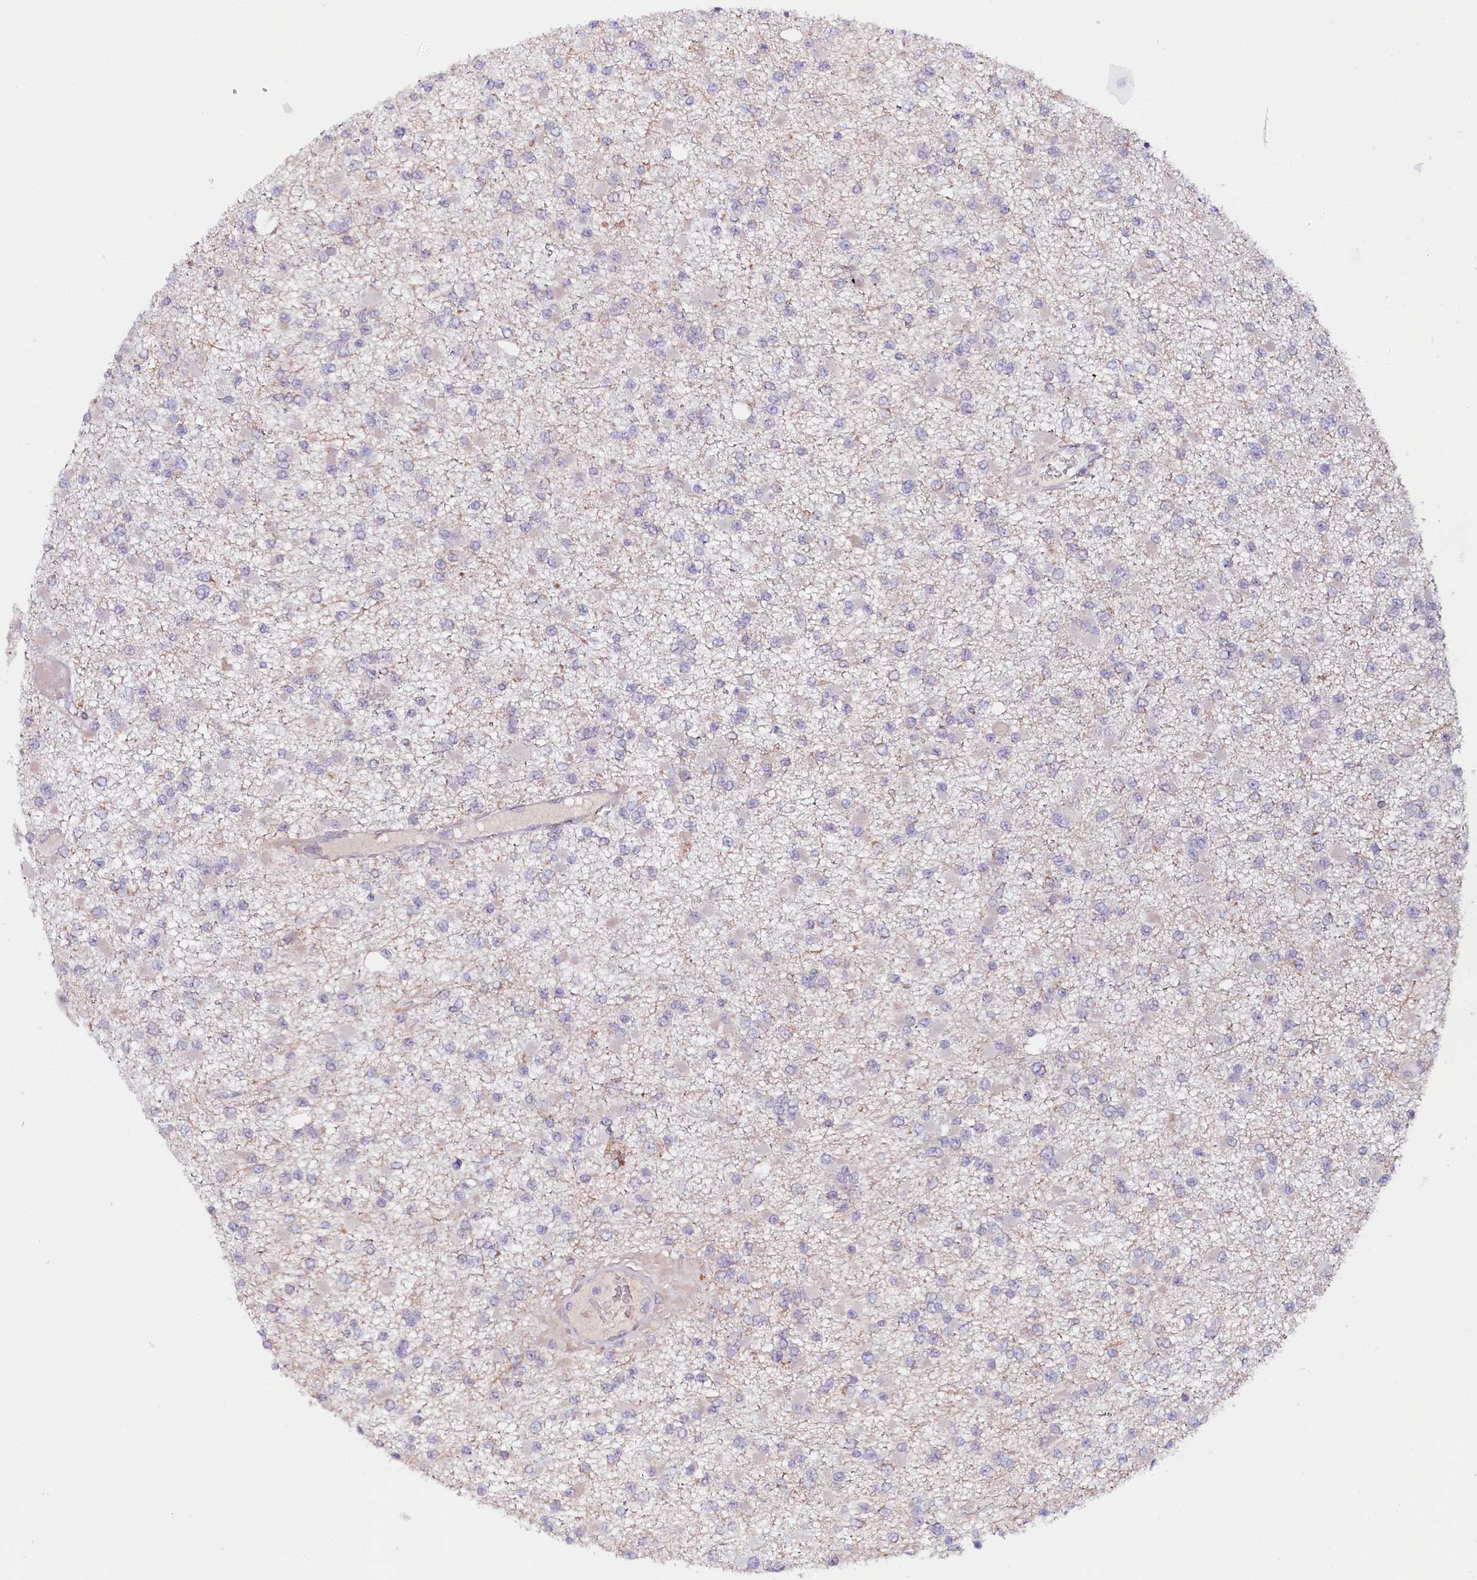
{"staining": {"intensity": "negative", "quantity": "none", "location": "none"}, "tissue": "glioma", "cell_type": "Tumor cells", "image_type": "cancer", "snomed": [{"axis": "morphology", "description": "Glioma, malignant, Low grade"}, {"axis": "topography", "description": "Brain"}], "caption": "An immunohistochemistry histopathology image of glioma is shown. There is no staining in tumor cells of glioma.", "gene": "ZNF226", "patient": {"sex": "female", "age": 22}}